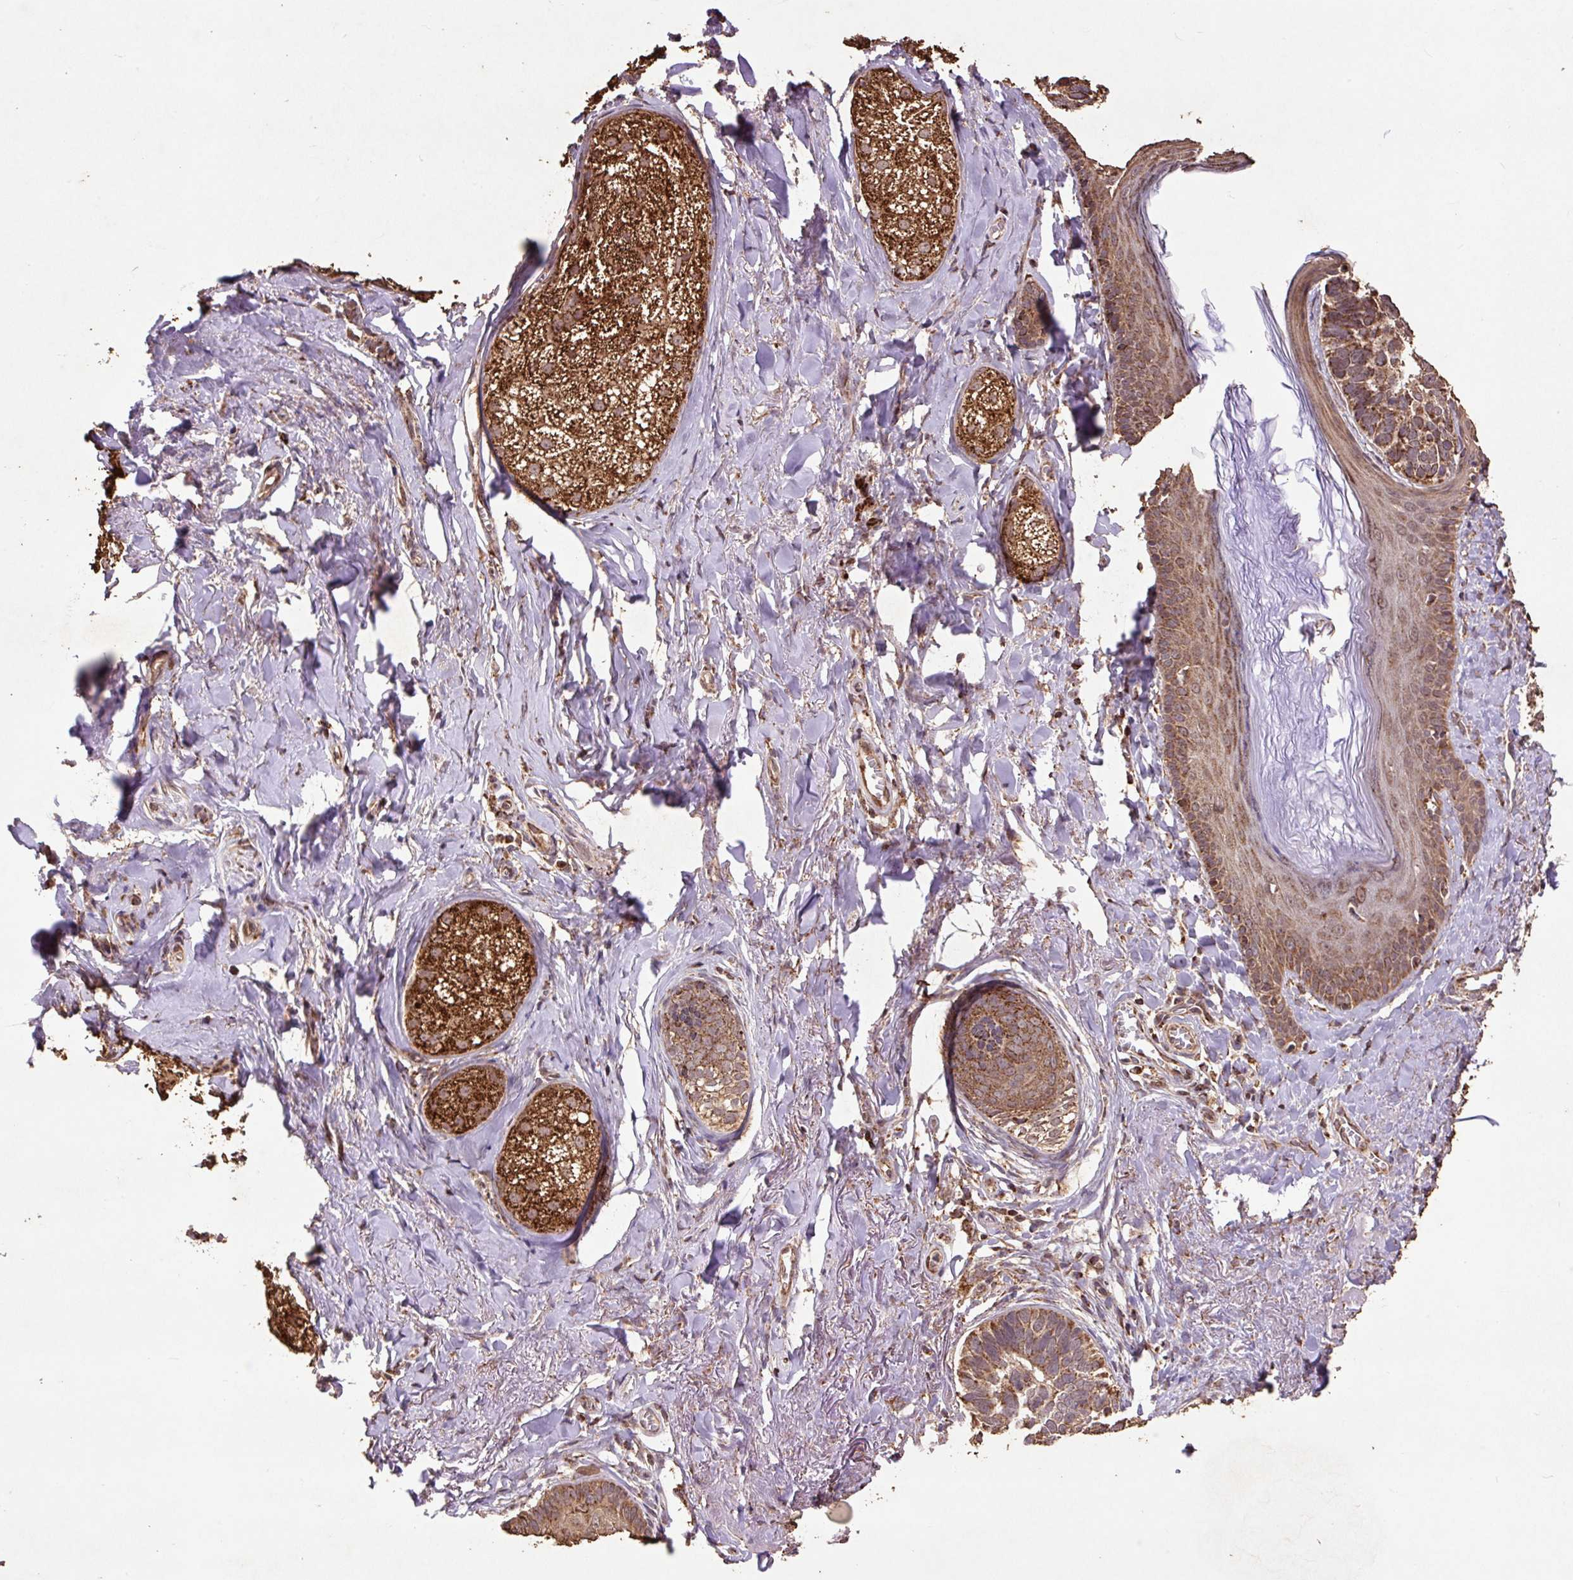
{"staining": {"intensity": "strong", "quantity": ">75%", "location": "cytoplasmic/membranous"}, "tissue": "skin cancer", "cell_type": "Tumor cells", "image_type": "cancer", "snomed": [{"axis": "morphology", "description": "Basal cell carcinoma"}, {"axis": "topography", "description": "Skin"}], "caption": "A micrograph showing strong cytoplasmic/membranous expression in approximately >75% of tumor cells in skin cancer (basal cell carcinoma), as visualized by brown immunohistochemical staining.", "gene": "ATP5F1A", "patient": {"sex": "male", "age": 62}}